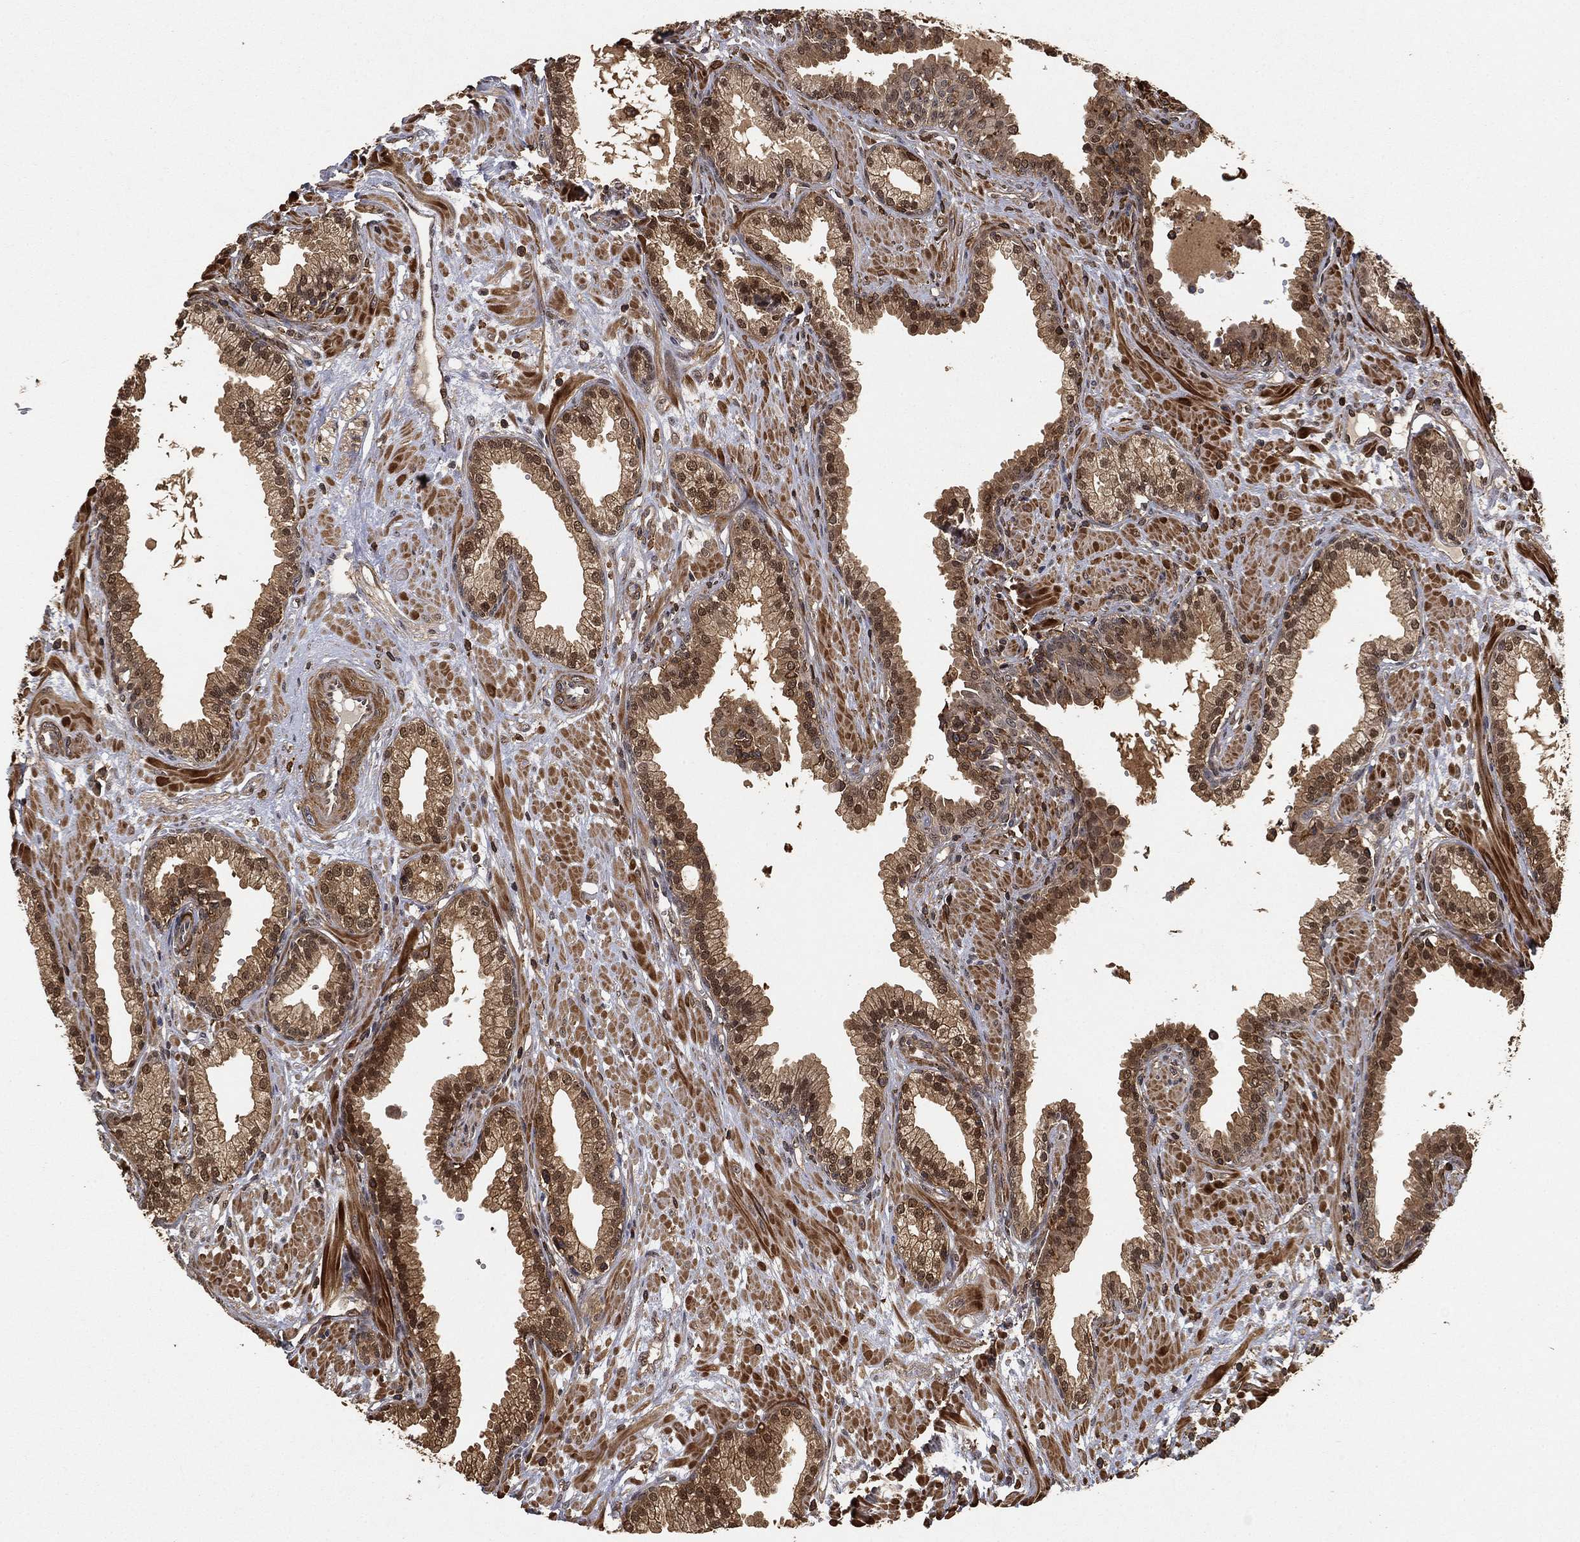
{"staining": {"intensity": "moderate", "quantity": "25%-75%", "location": "cytoplasmic/membranous,nuclear"}, "tissue": "prostate", "cell_type": "Glandular cells", "image_type": "normal", "snomed": [{"axis": "morphology", "description": "Normal tissue, NOS"}, {"axis": "topography", "description": "Prostate"}], "caption": "A micrograph showing moderate cytoplasmic/membranous,nuclear expression in about 25%-75% of glandular cells in normal prostate, as visualized by brown immunohistochemical staining.", "gene": "CRYL1", "patient": {"sex": "male", "age": 64}}